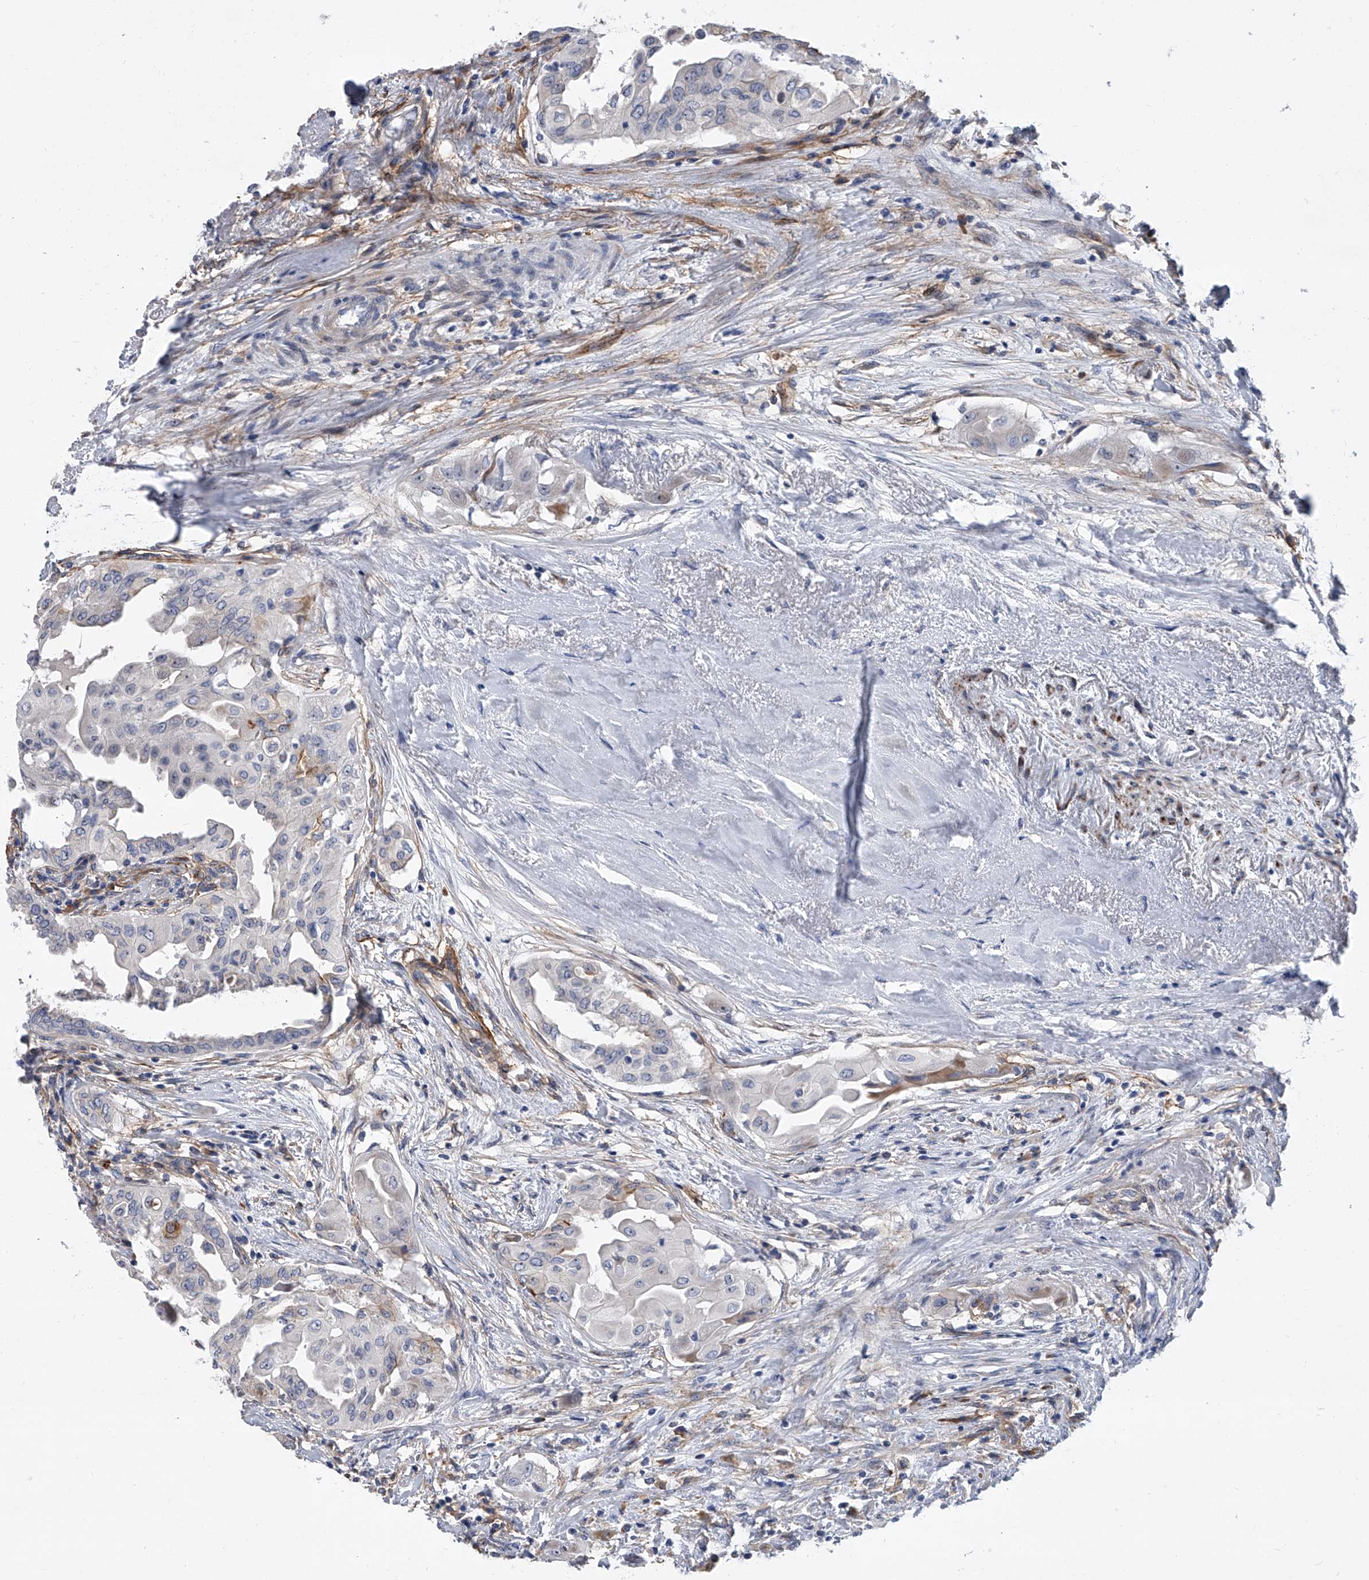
{"staining": {"intensity": "weak", "quantity": "<25%", "location": "cytoplasmic/membranous"}, "tissue": "thyroid cancer", "cell_type": "Tumor cells", "image_type": "cancer", "snomed": [{"axis": "morphology", "description": "Papillary adenocarcinoma, NOS"}, {"axis": "topography", "description": "Thyroid gland"}], "caption": "There is no significant positivity in tumor cells of thyroid papillary adenocarcinoma. Brightfield microscopy of immunohistochemistry (IHC) stained with DAB (3,3'-diaminobenzidine) (brown) and hematoxylin (blue), captured at high magnification.", "gene": "ALG14", "patient": {"sex": "female", "age": 59}}